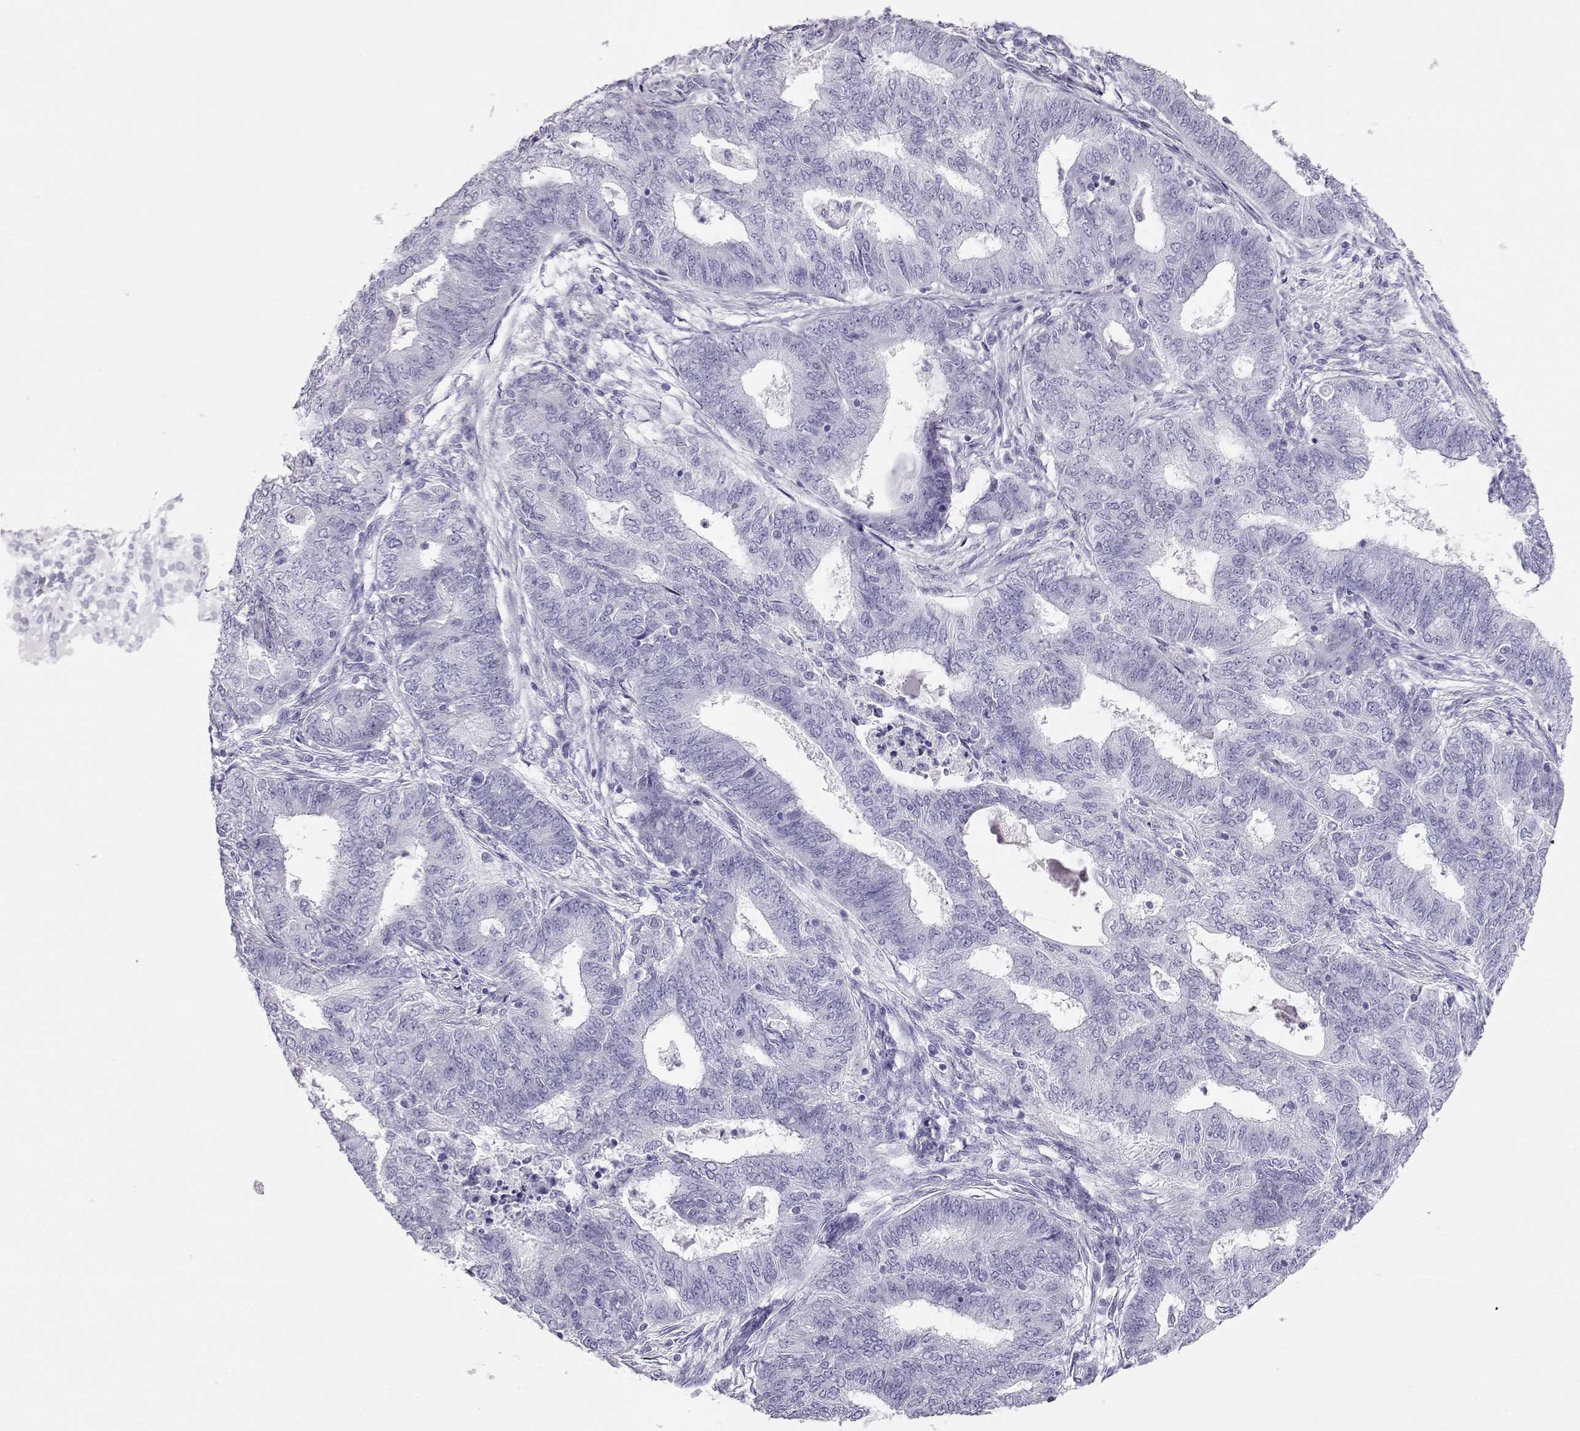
{"staining": {"intensity": "negative", "quantity": "none", "location": "none"}, "tissue": "endometrial cancer", "cell_type": "Tumor cells", "image_type": "cancer", "snomed": [{"axis": "morphology", "description": "Adenocarcinoma, NOS"}, {"axis": "topography", "description": "Endometrium"}], "caption": "Immunohistochemistry (IHC) histopathology image of neoplastic tissue: endometrial cancer (adenocarcinoma) stained with DAB (3,3'-diaminobenzidine) displays no significant protein positivity in tumor cells. (DAB immunohistochemistry, high magnification).", "gene": "RD3", "patient": {"sex": "female", "age": 62}}